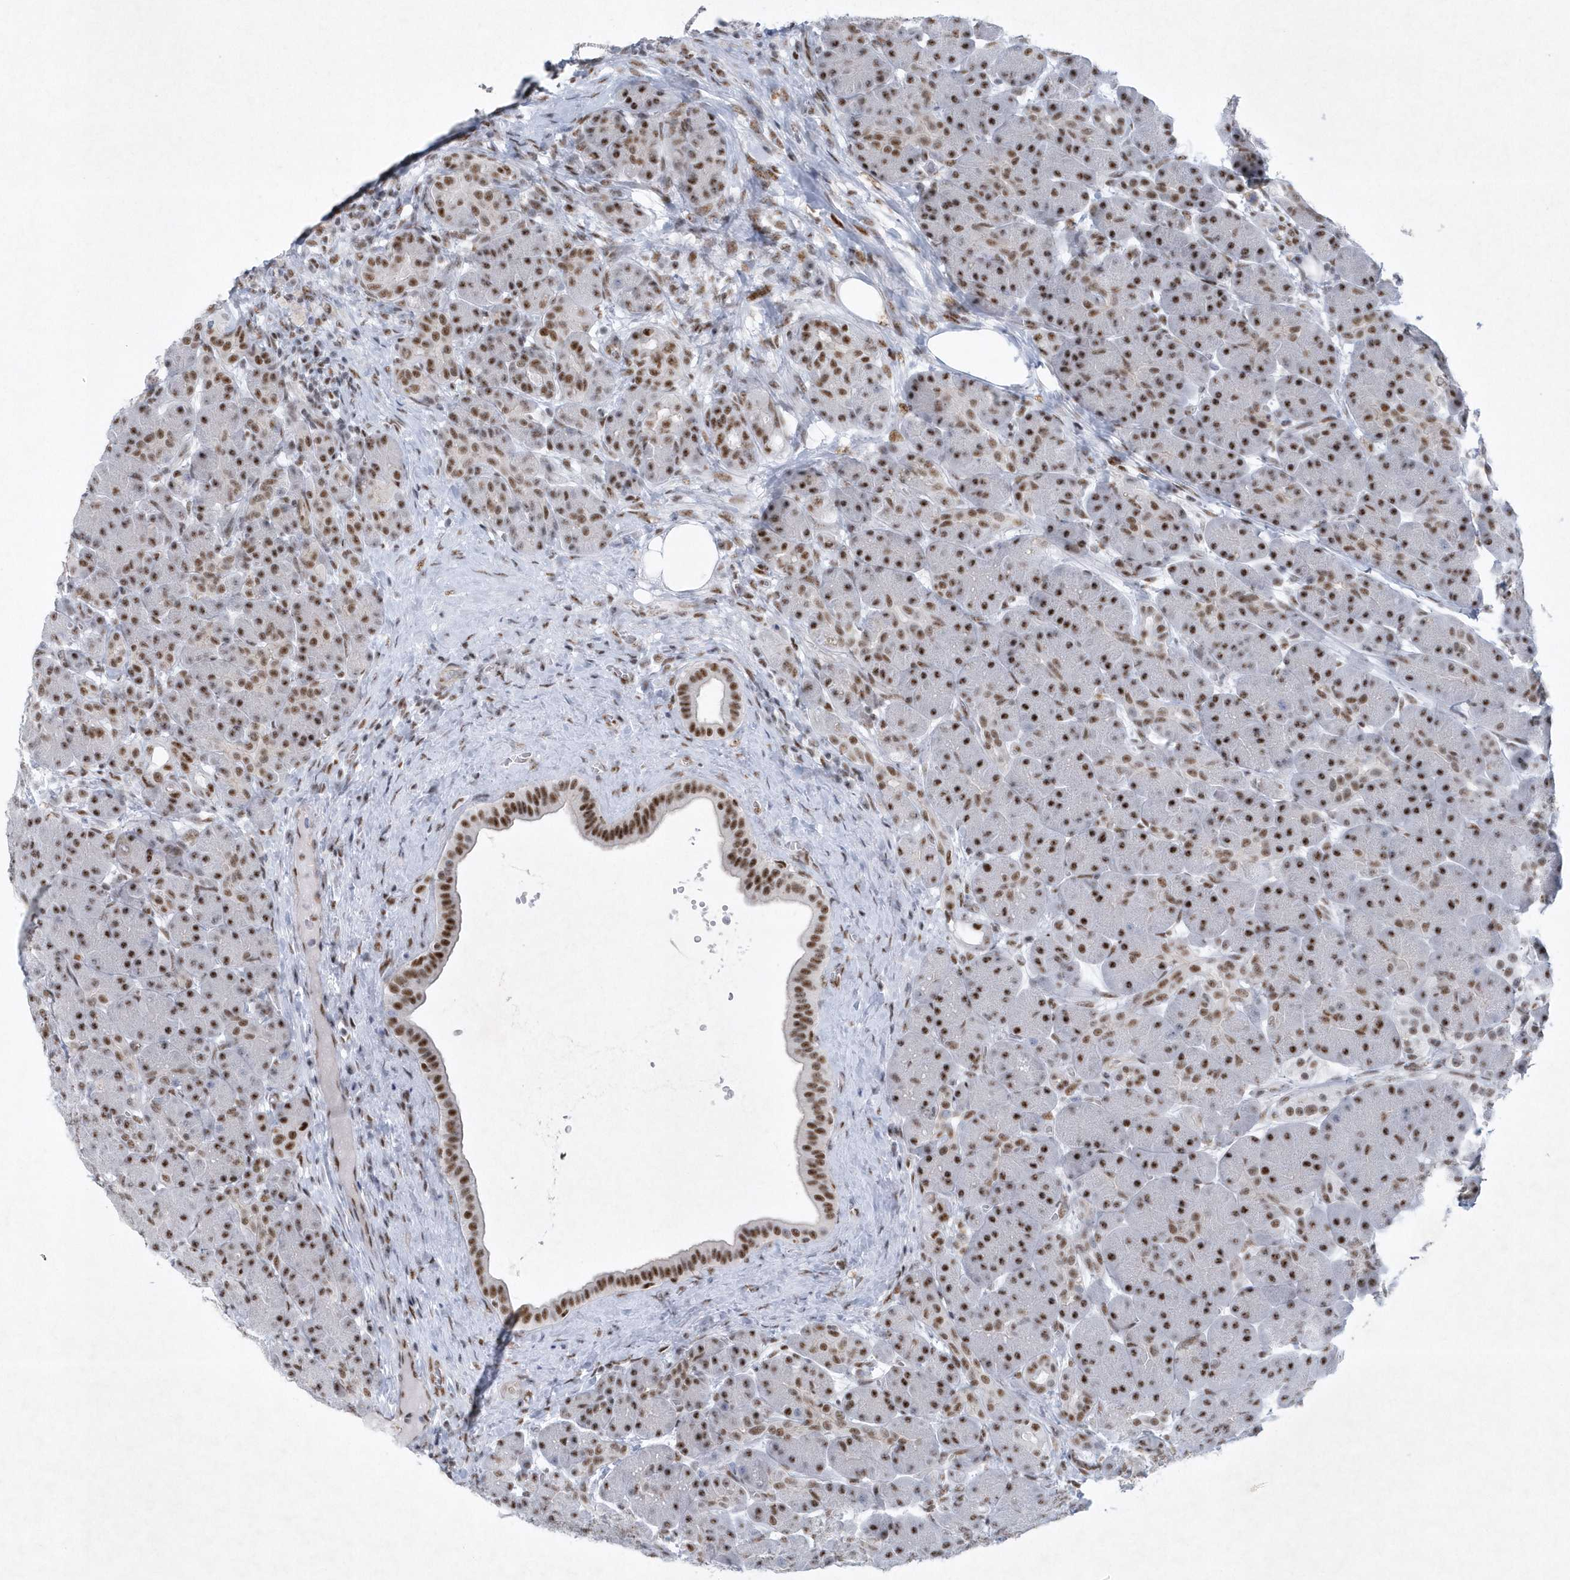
{"staining": {"intensity": "moderate", "quantity": ">75%", "location": "nuclear"}, "tissue": "pancreas", "cell_type": "Exocrine glandular cells", "image_type": "normal", "snomed": [{"axis": "morphology", "description": "Normal tissue, NOS"}, {"axis": "topography", "description": "Pancreas"}], "caption": "Immunohistochemical staining of unremarkable human pancreas reveals medium levels of moderate nuclear expression in approximately >75% of exocrine glandular cells. Immunohistochemistry (ihc) stains the protein in brown and the nuclei are stained blue.", "gene": "DCLRE1A", "patient": {"sex": "male", "age": 63}}